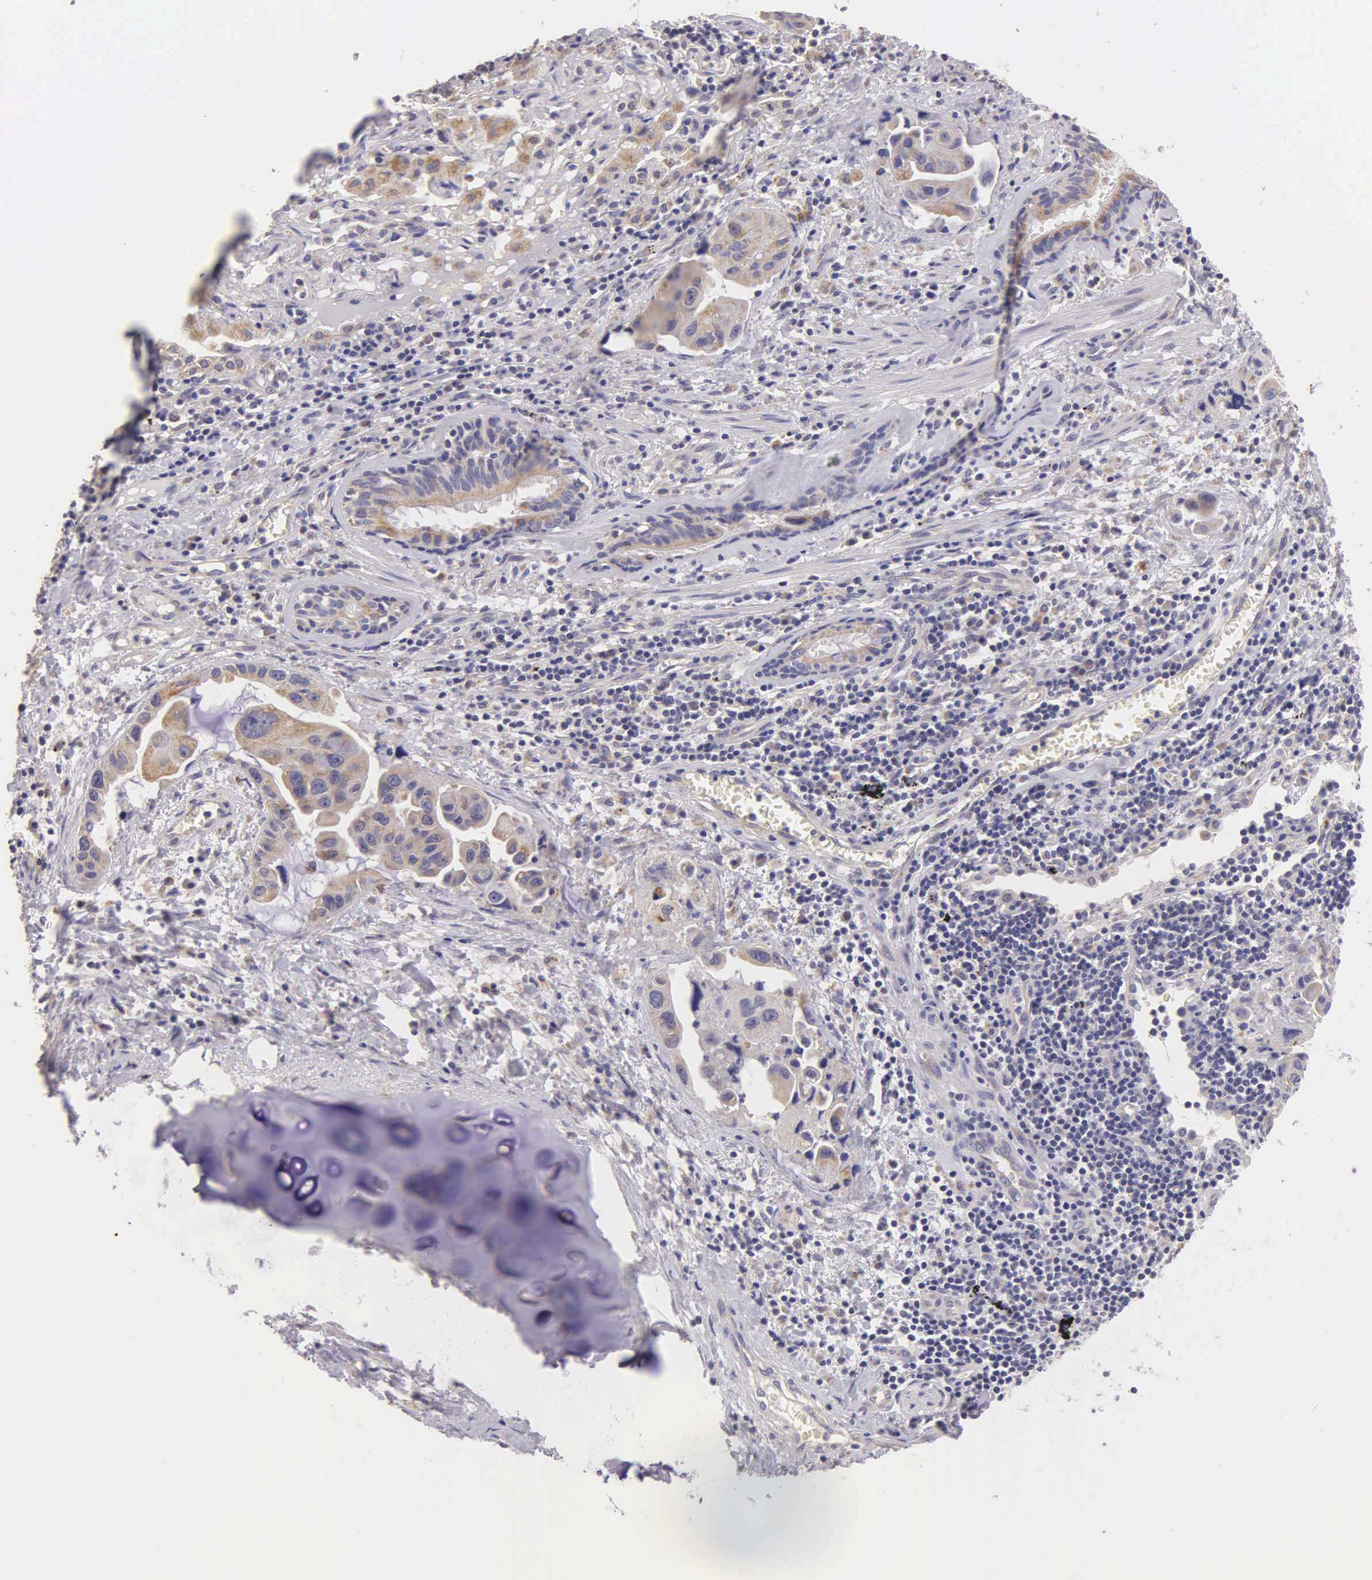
{"staining": {"intensity": "weak", "quantity": "<25%", "location": "cytoplasmic/membranous"}, "tissue": "lung cancer", "cell_type": "Tumor cells", "image_type": "cancer", "snomed": [{"axis": "morphology", "description": "Adenocarcinoma, NOS"}, {"axis": "topography", "description": "Lung"}], "caption": "Image shows no significant protein expression in tumor cells of adenocarcinoma (lung). Brightfield microscopy of IHC stained with DAB (brown) and hematoxylin (blue), captured at high magnification.", "gene": "ESR1", "patient": {"sex": "male", "age": 64}}